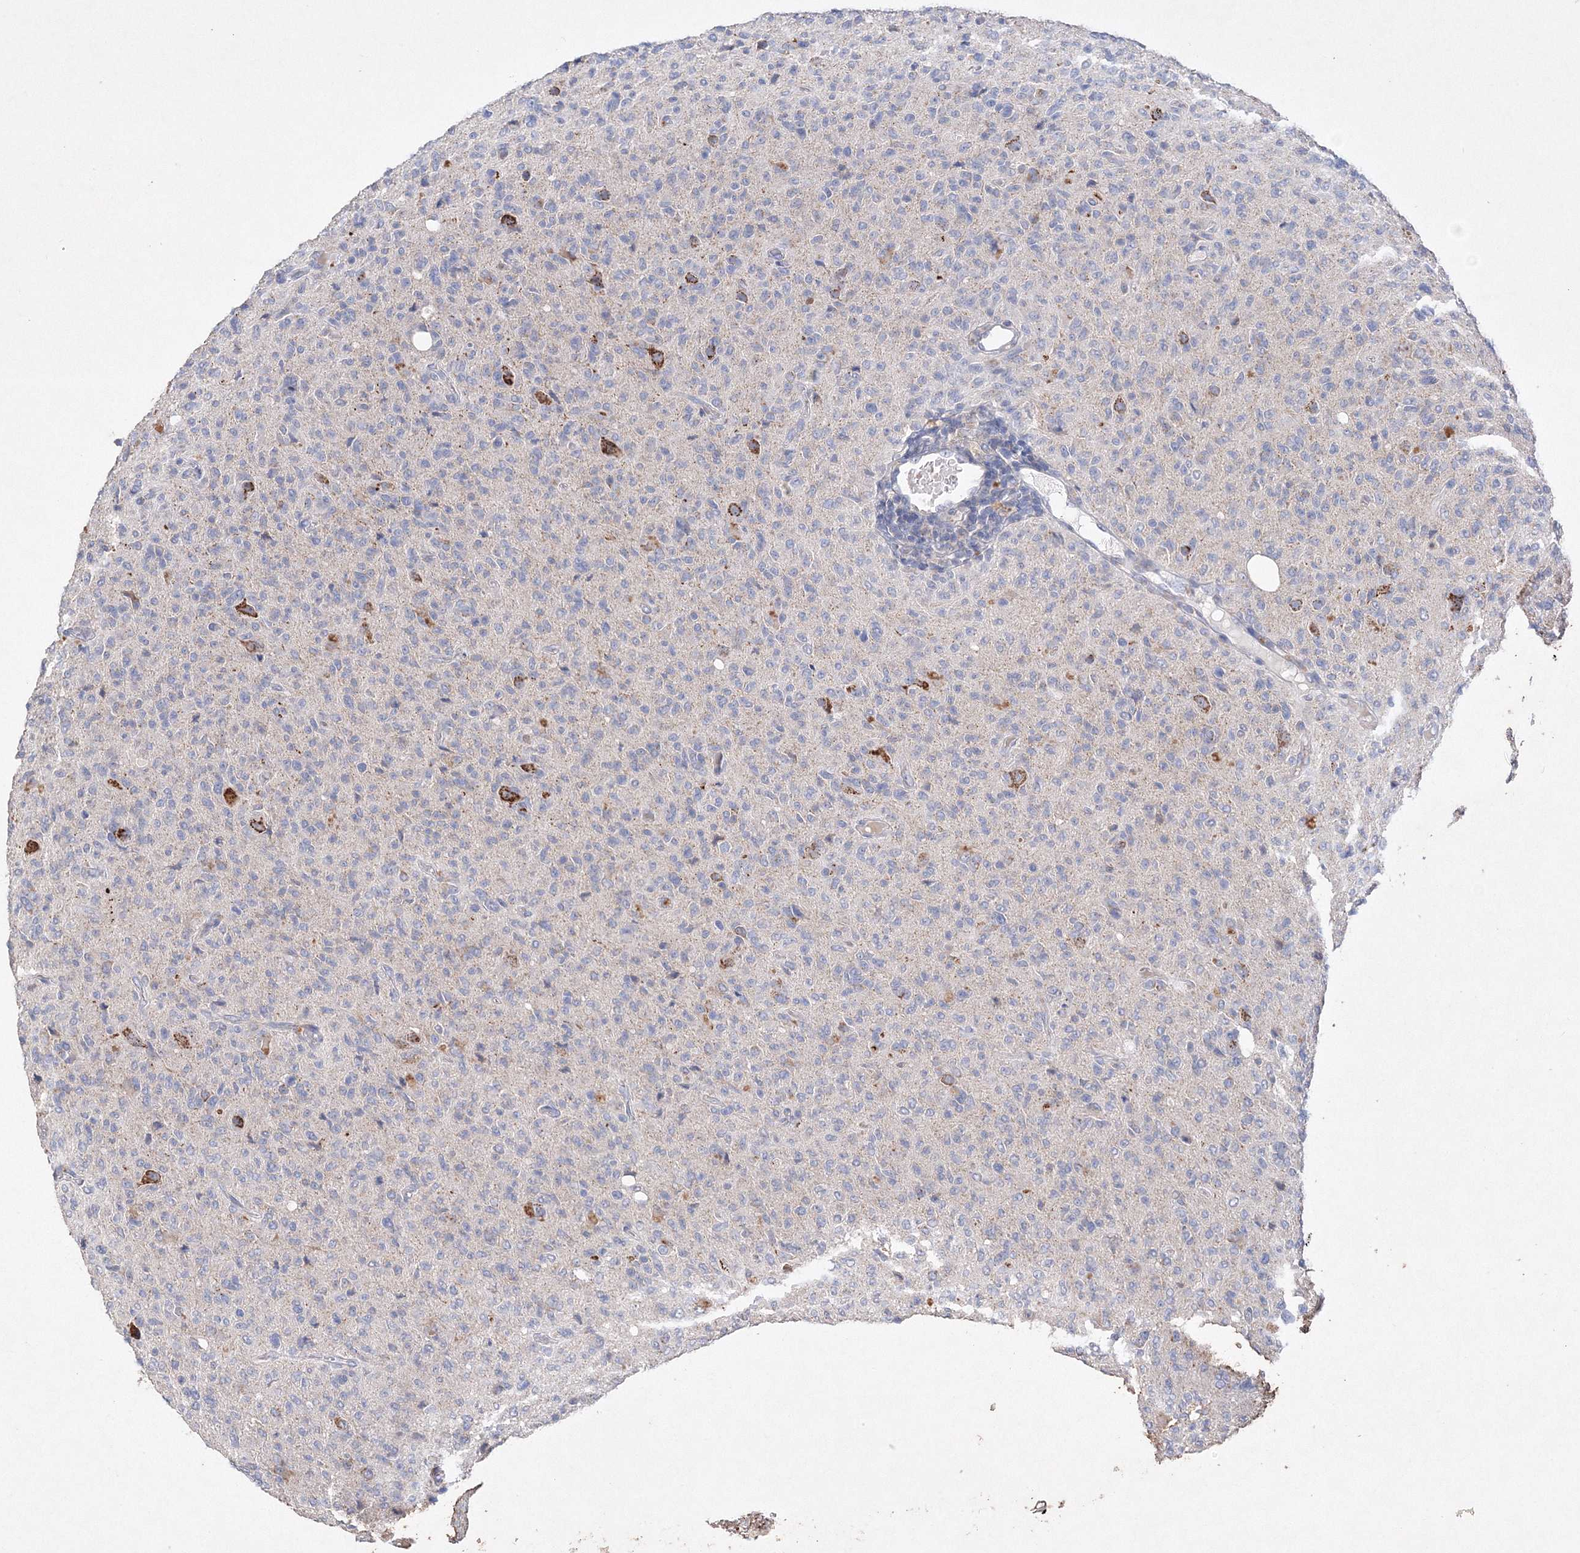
{"staining": {"intensity": "negative", "quantity": "none", "location": "none"}, "tissue": "glioma", "cell_type": "Tumor cells", "image_type": "cancer", "snomed": [{"axis": "morphology", "description": "Glioma, malignant, High grade"}, {"axis": "topography", "description": "Brain"}], "caption": "The histopathology image shows no significant positivity in tumor cells of glioma.", "gene": "GLS", "patient": {"sex": "female", "age": 57}}